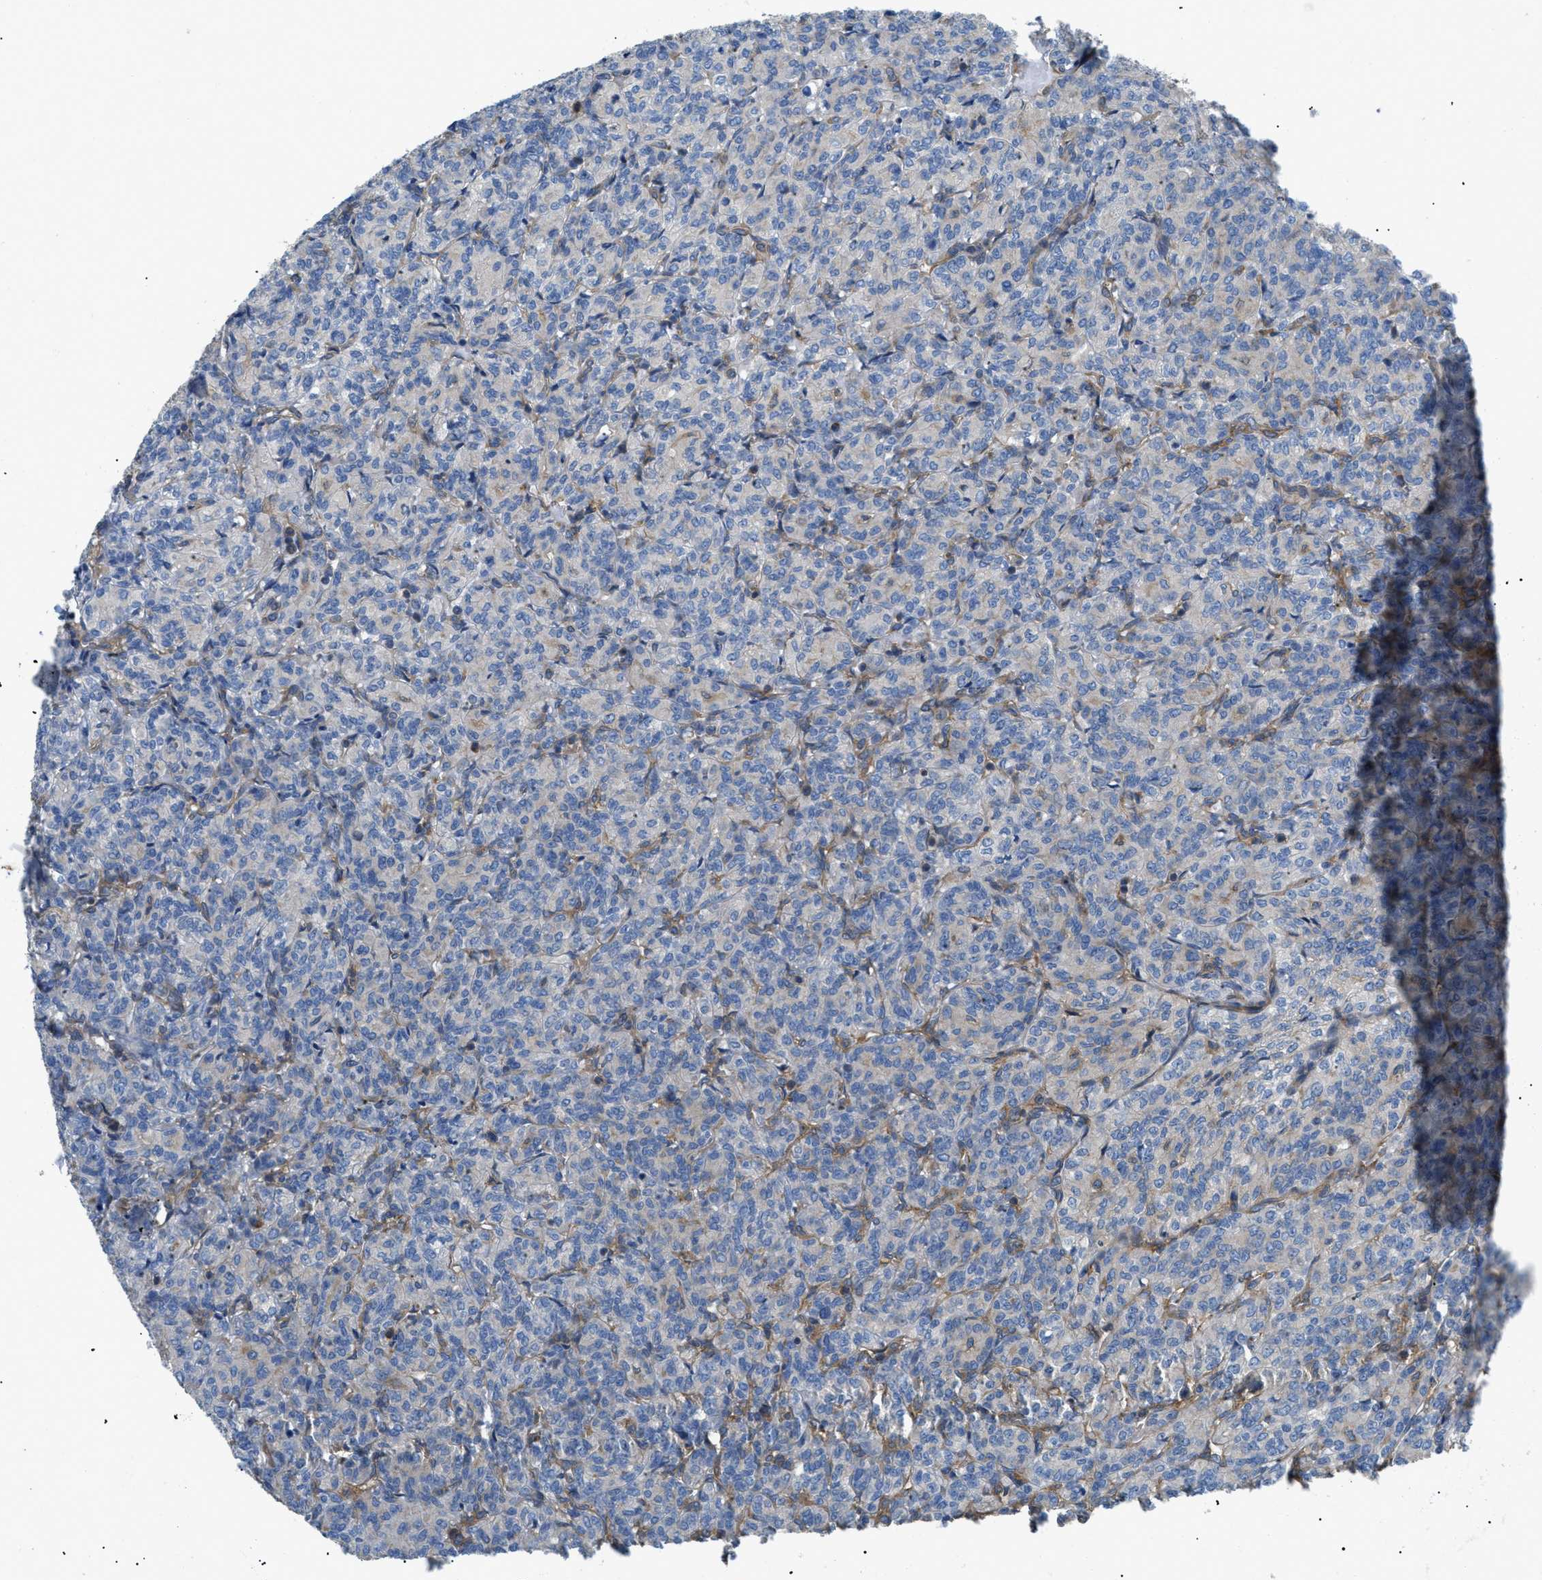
{"staining": {"intensity": "weak", "quantity": "<25%", "location": "cytoplasmic/membranous"}, "tissue": "renal cancer", "cell_type": "Tumor cells", "image_type": "cancer", "snomed": [{"axis": "morphology", "description": "Adenocarcinoma, NOS"}, {"axis": "topography", "description": "Kidney"}], "caption": "Renal adenocarcinoma was stained to show a protein in brown. There is no significant expression in tumor cells.", "gene": "ATP2A3", "patient": {"sex": "male", "age": 77}}